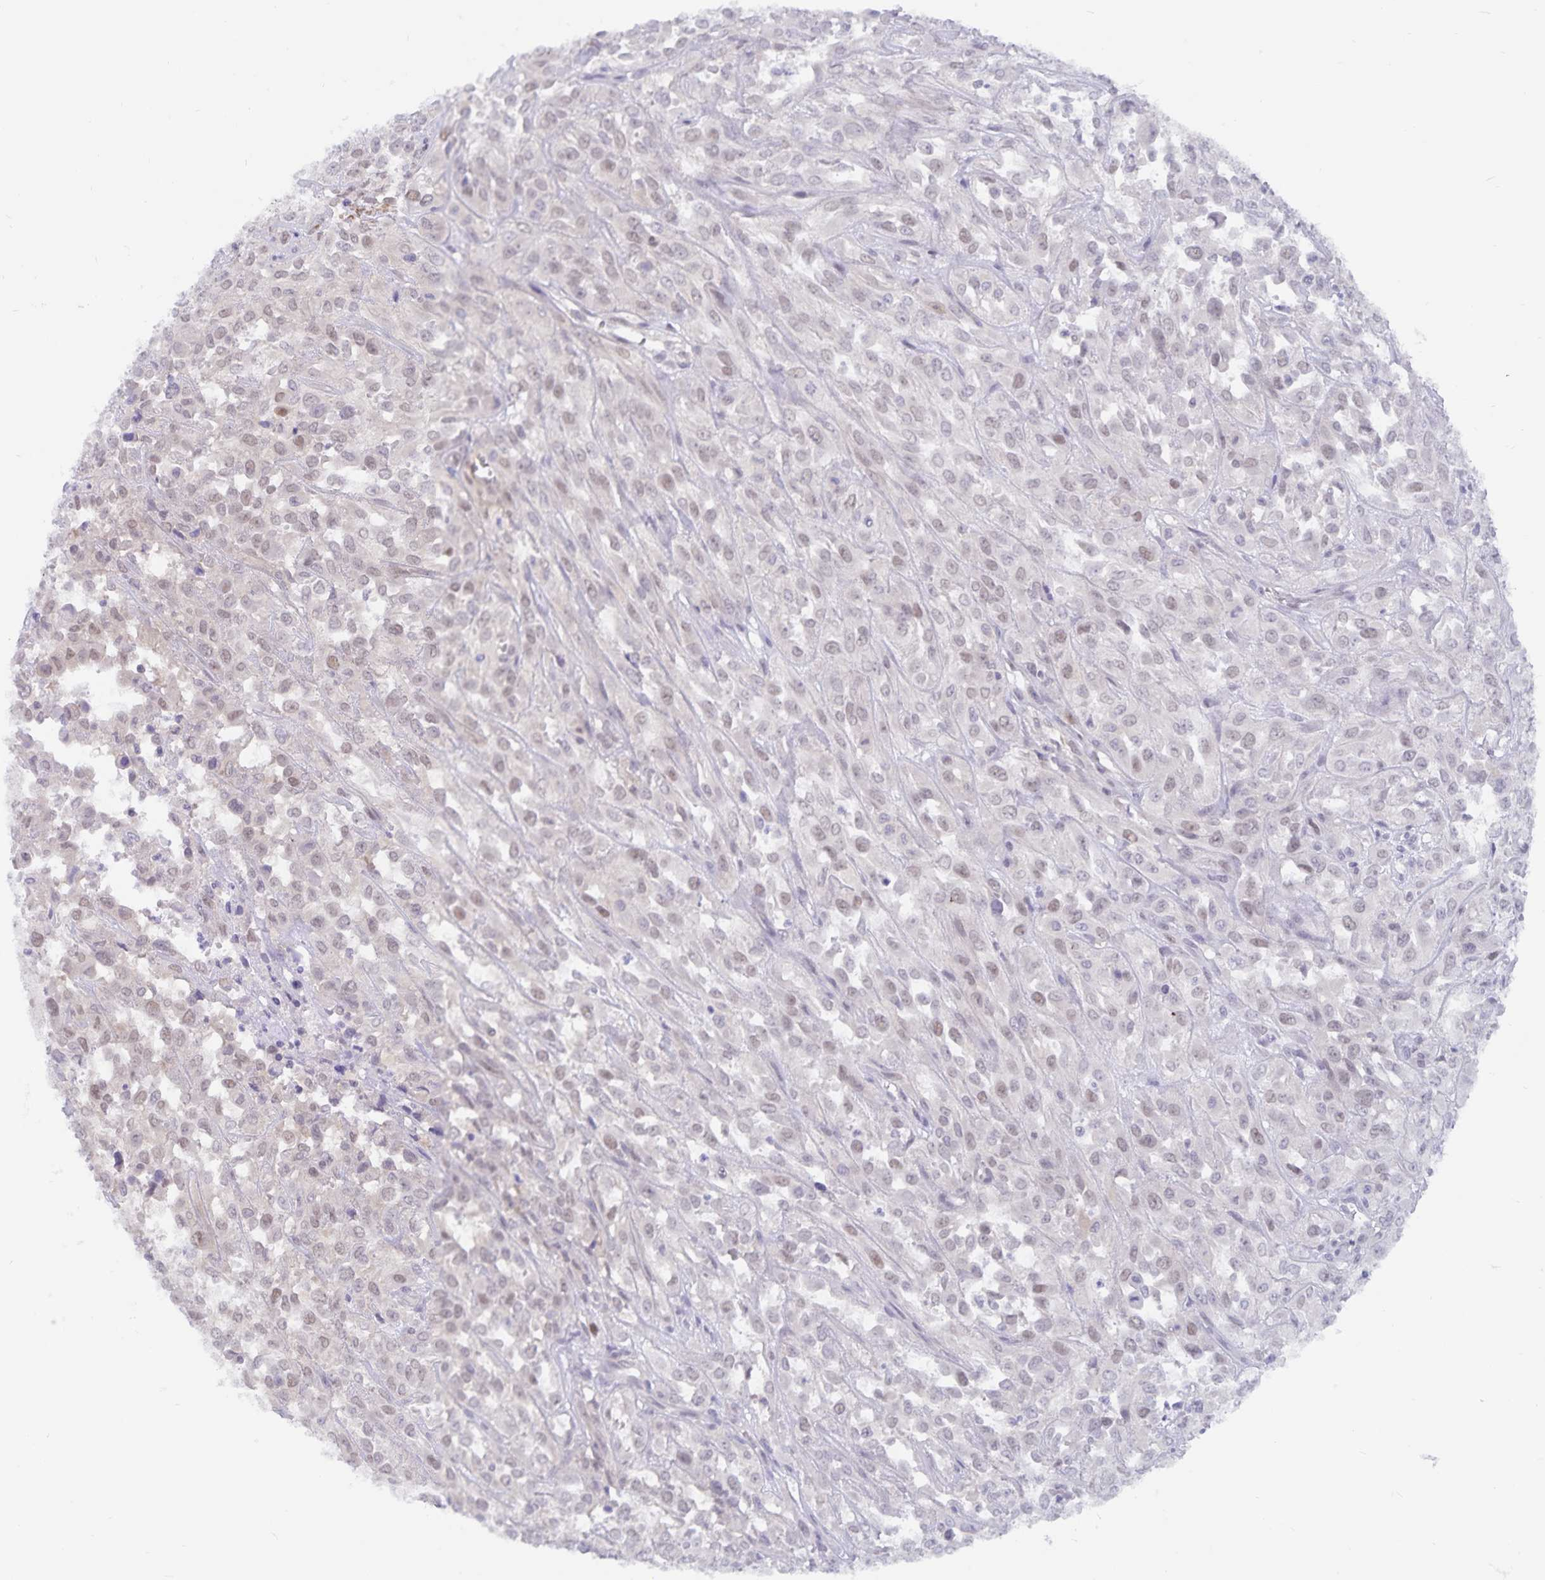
{"staining": {"intensity": "weak", "quantity": "25%-75%", "location": "nuclear"}, "tissue": "urothelial cancer", "cell_type": "Tumor cells", "image_type": "cancer", "snomed": [{"axis": "morphology", "description": "Urothelial carcinoma, High grade"}, {"axis": "topography", "description": "Urinary bladder"}], "caption": "Urothelial cancer stained for a protein (brown) shows weak nuclear positive expression in about 25%-75% of tumor cells.", "gene": "BAG6", "patient": {"sex": "male", "age": 67}}